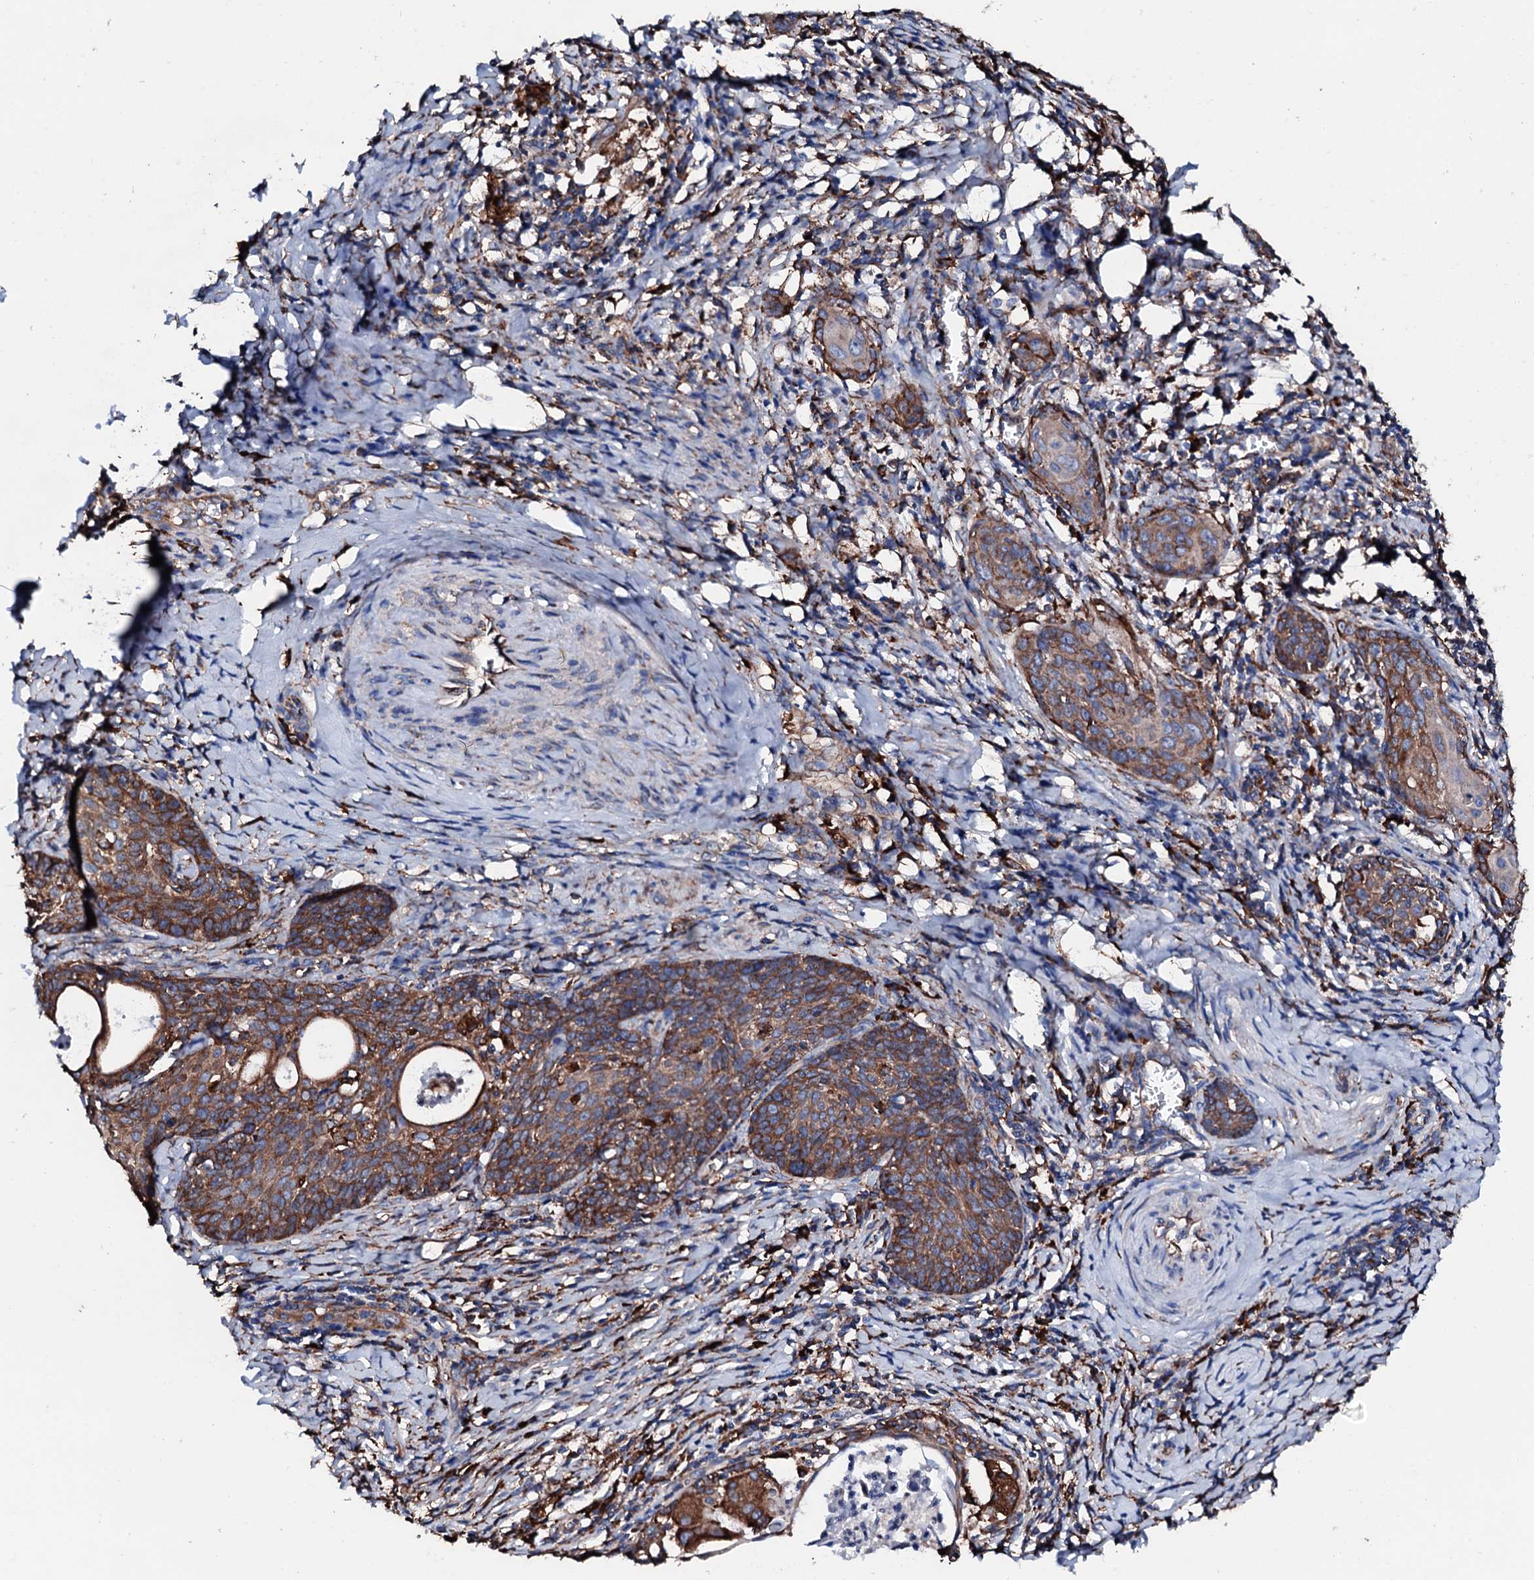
{"staining": {"intensity": "moderate", "quantity": ">75%", "location": "cytoplasmic/membranous"}, "tissue": "cervical cancer", "cell_type": "Tumor cells", "image_type": "cancer", "snomed": [{"axis": "morphology", "description": "Squamous cell carcinoma, NOS"}, {"axis": "topography", "description": "Cervix"}], "caption": "Squamous cell carcinoma (cervical) was stained to show a protein in brown. There is medium levels of moderate cytoplasmic/membranous staining in approximately >75% of tumor cells. The protein is shown in brown color, while the nuclei are stained blue.", "gene": "AMDHD1", "patient": {"sex": "female", "age": 52}}